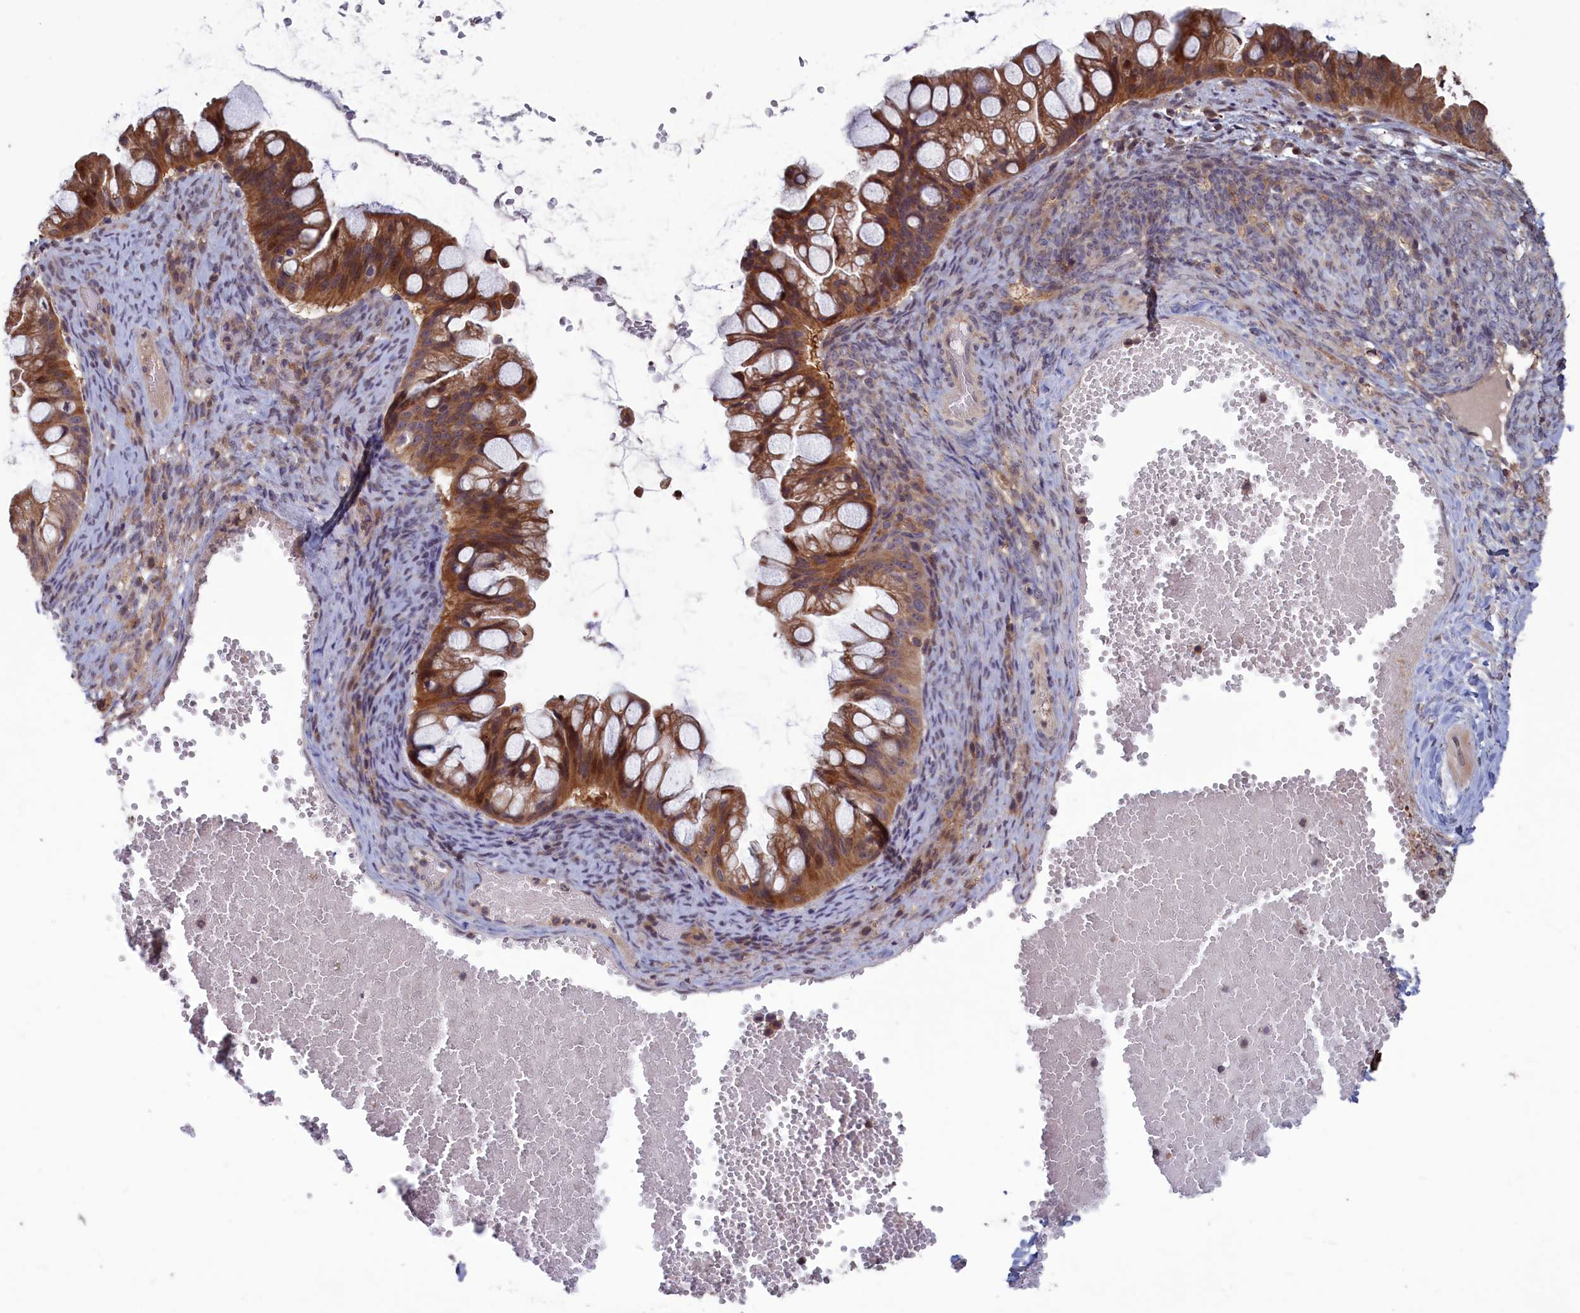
{"staining": {"intensity": "moderate", "quantity": ">75%", "location": "cytoplasmic/membranous,nuclear"}, "tissue": "ovarian cancer", "cell_type": "Tumor cells", "image_type": "cancer", "snomed": [{"axis": "morphology", "description": "Cystadenocarcinoma, mucinous, NOS"}, {"axis": "topography", "description": "Ovary"}], "caption": "This image demonstrates immunohistochemistry staining of human ovarian cancer, with medium moderate cytoplasmic/membranous and nuclear positivity in approximately >75% of tumor cells.", "gene": "CACTIN", "patient": {"sex": "female", "age": 73}}